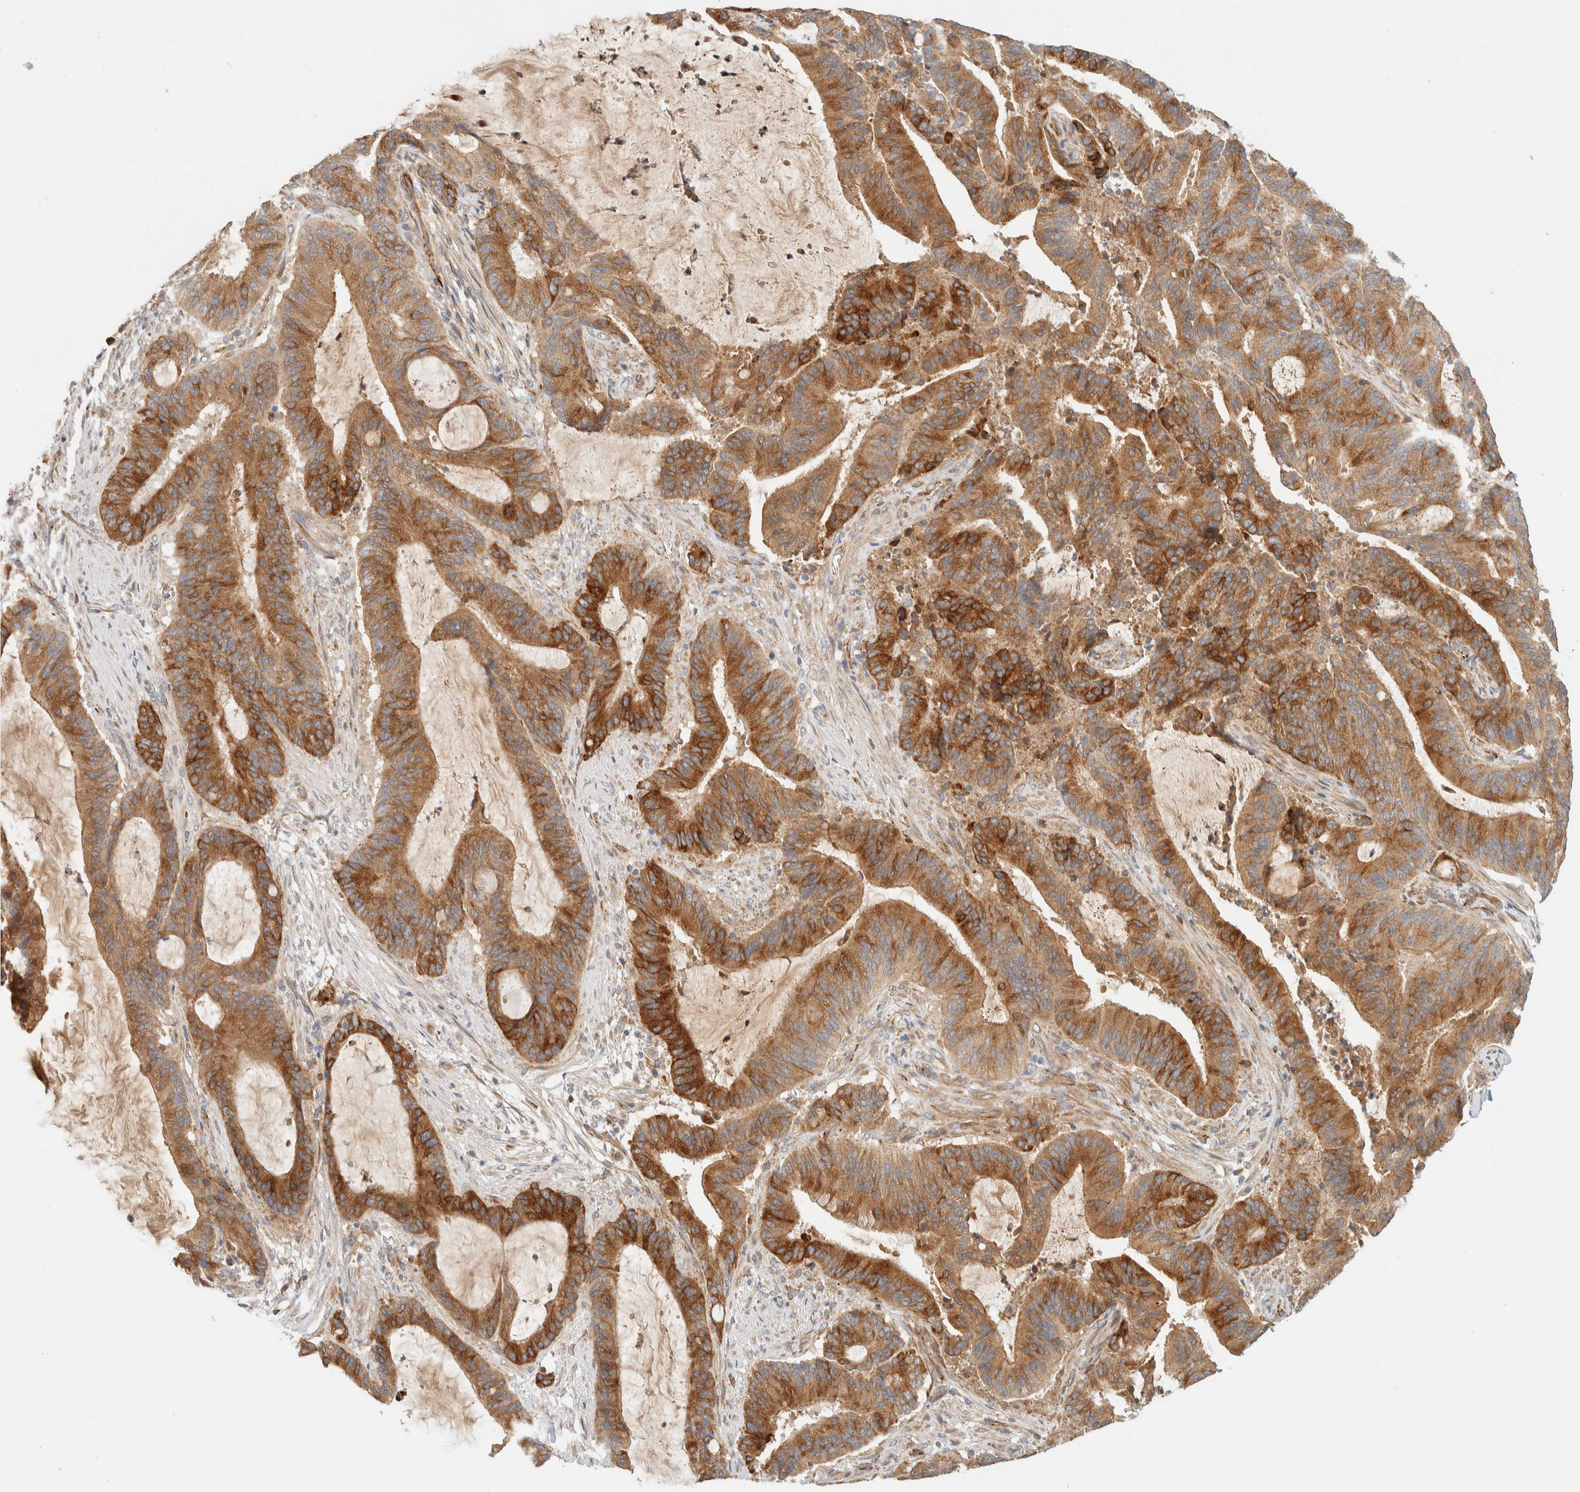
{"staining": {"intensity": "moderate", "quantity": ">75%", "location": "cytoplasmic/membranous"}, "tissue": "liver cancer", "cell_type": "Tumor cells", "image_type": "cancer", "snomed": [{"axis": "morphology", "description": "Normal tissue, NOS"}, {"axis": "morphology", "description": "Cholangiocarcinoma"}, {"axis": "topography", "description": "Liver"}, {"axis": "topography", "description": "Peripheral nerve tissue"}], "caption": "High-power microscopy captured an IHC photomicrograph of liver cancer, revealing moderate cytoplasmic/membranous positivity in about >75% of tumor cells. The protein of interest is stained brown, and the nuclei are stained in blue (DAB (3,3'-diaminobenzidine) IHC with brightfield microscopy, high magnification).", "gene": "FAT1", "patient": {"sex": "female", "age": 73}}